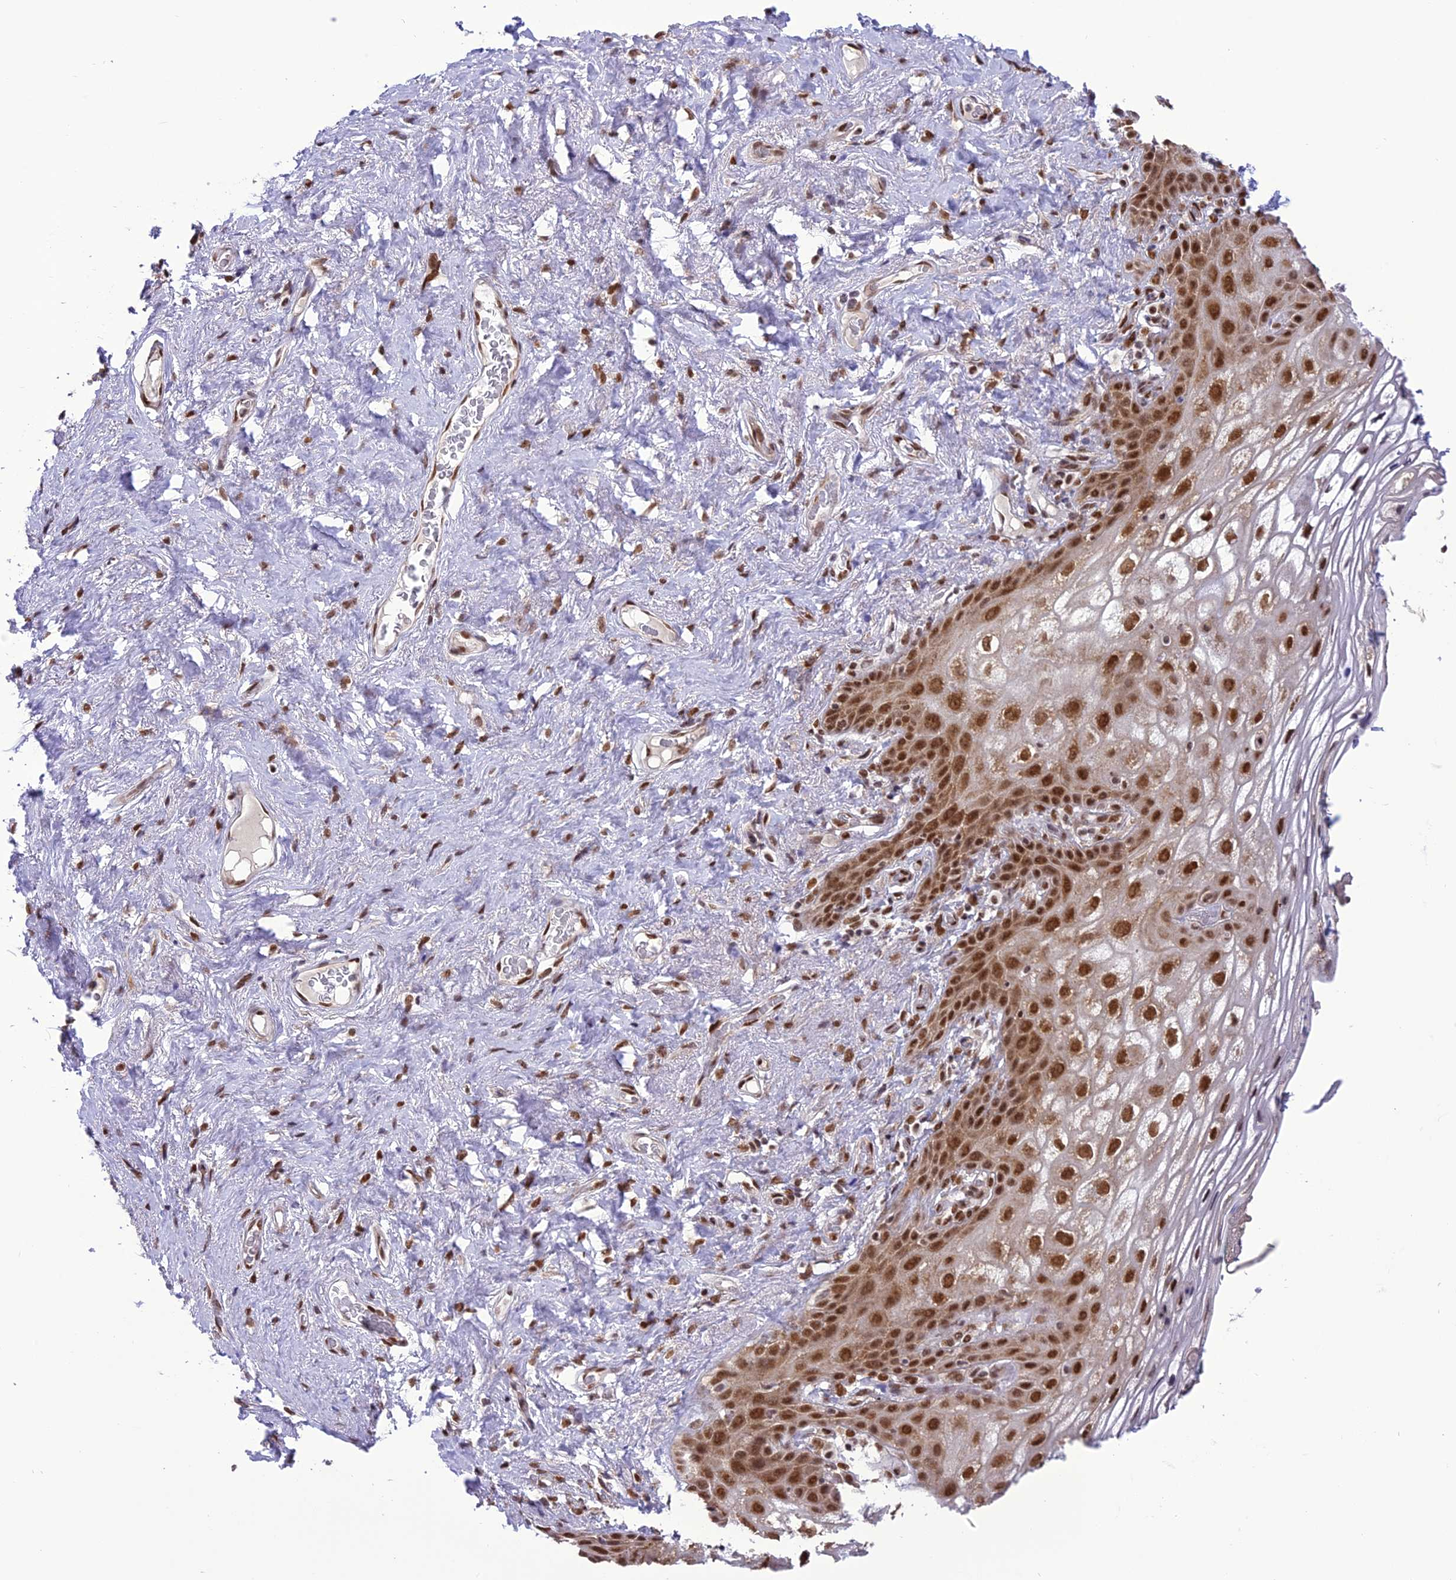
{"staining": {"intensity": "strong", "quantity": ">75%", "location": "nuclear"}, "tissue": "vagina", "cell_type": "Squamous epithelial cells", "image_type": "normal", "snomed": [{"axis": "morphology", "description": "Normal tissue, NOS"}, {"axis": "topography", "description": "Vagina"}], "caption": "Immunohistochemistry histopathology image of unremarkable vagina: human vagina stained using immunohistochemistry (IHC) reveals high levels of strong protein expression localized specifically in the nuclear of squamous epithelial cells, appearing as a nuclear brown color.", "gene": "DDX1", "patient": {"sex": "female", "age": 68}}